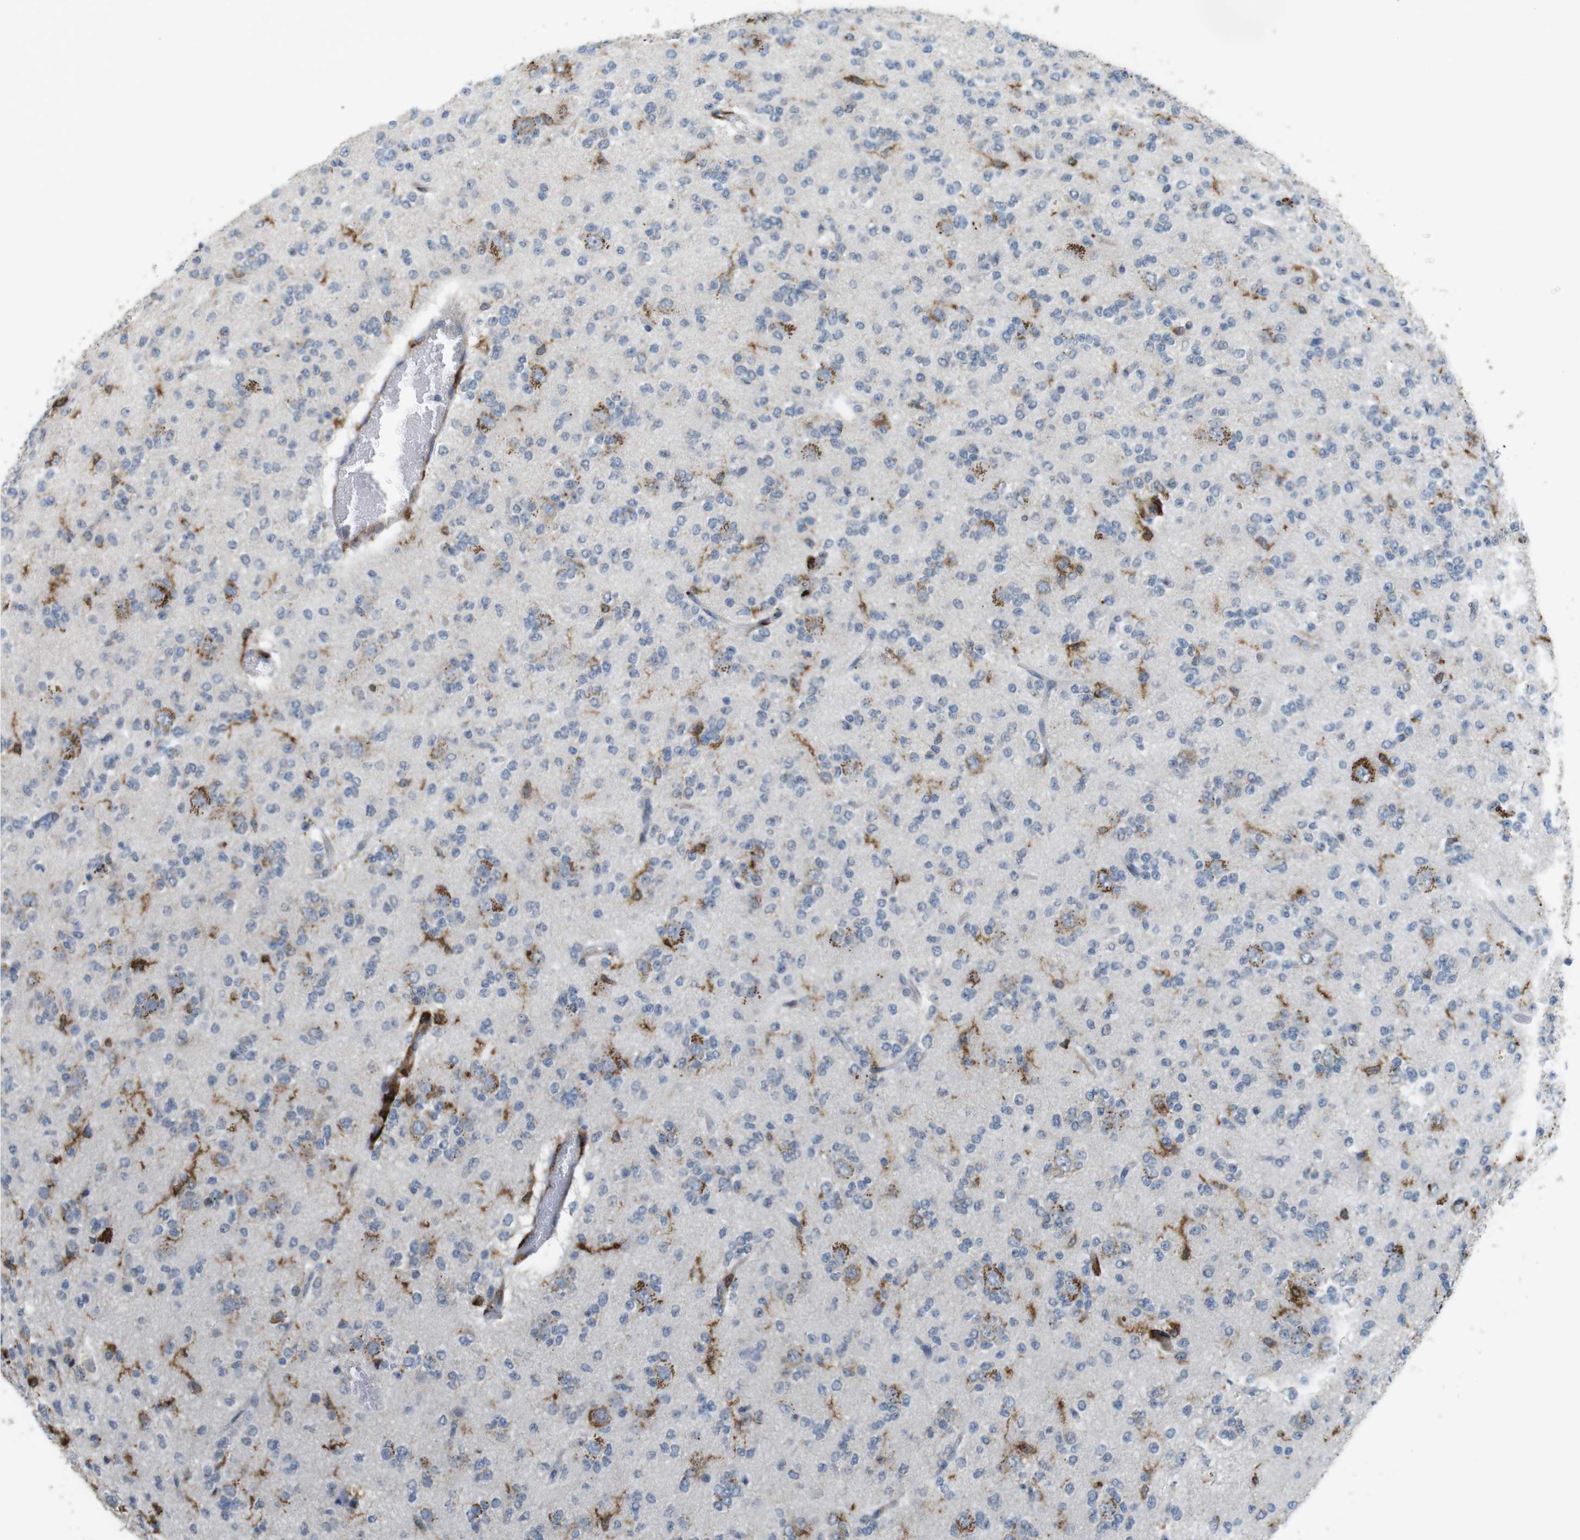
{"staining": {"intensity": "moderate", "quantity": "<25%", "location": "cytoplasmic/membranous"}, "tissue": "glioma", "cell_type": "Tumor cells", "image_type": "cancer", "snomed": [{"axis": "morphology", "description": "Glioma, malignant, Low grade"}, {"axis": "topography", "description": "Brain"}], "caption": "High-magnification brightfield microscopy of glioma stained with DAB (brown) and counterstained with hematoxylin (blue). tumor cells exhibit moderate cytoplasmic/membranous expression is seen in about<25% of cells. Nuclei are stained in blue.", "gene": "HLA-DRA", "patient": {"sex": "male", "age": 38}}